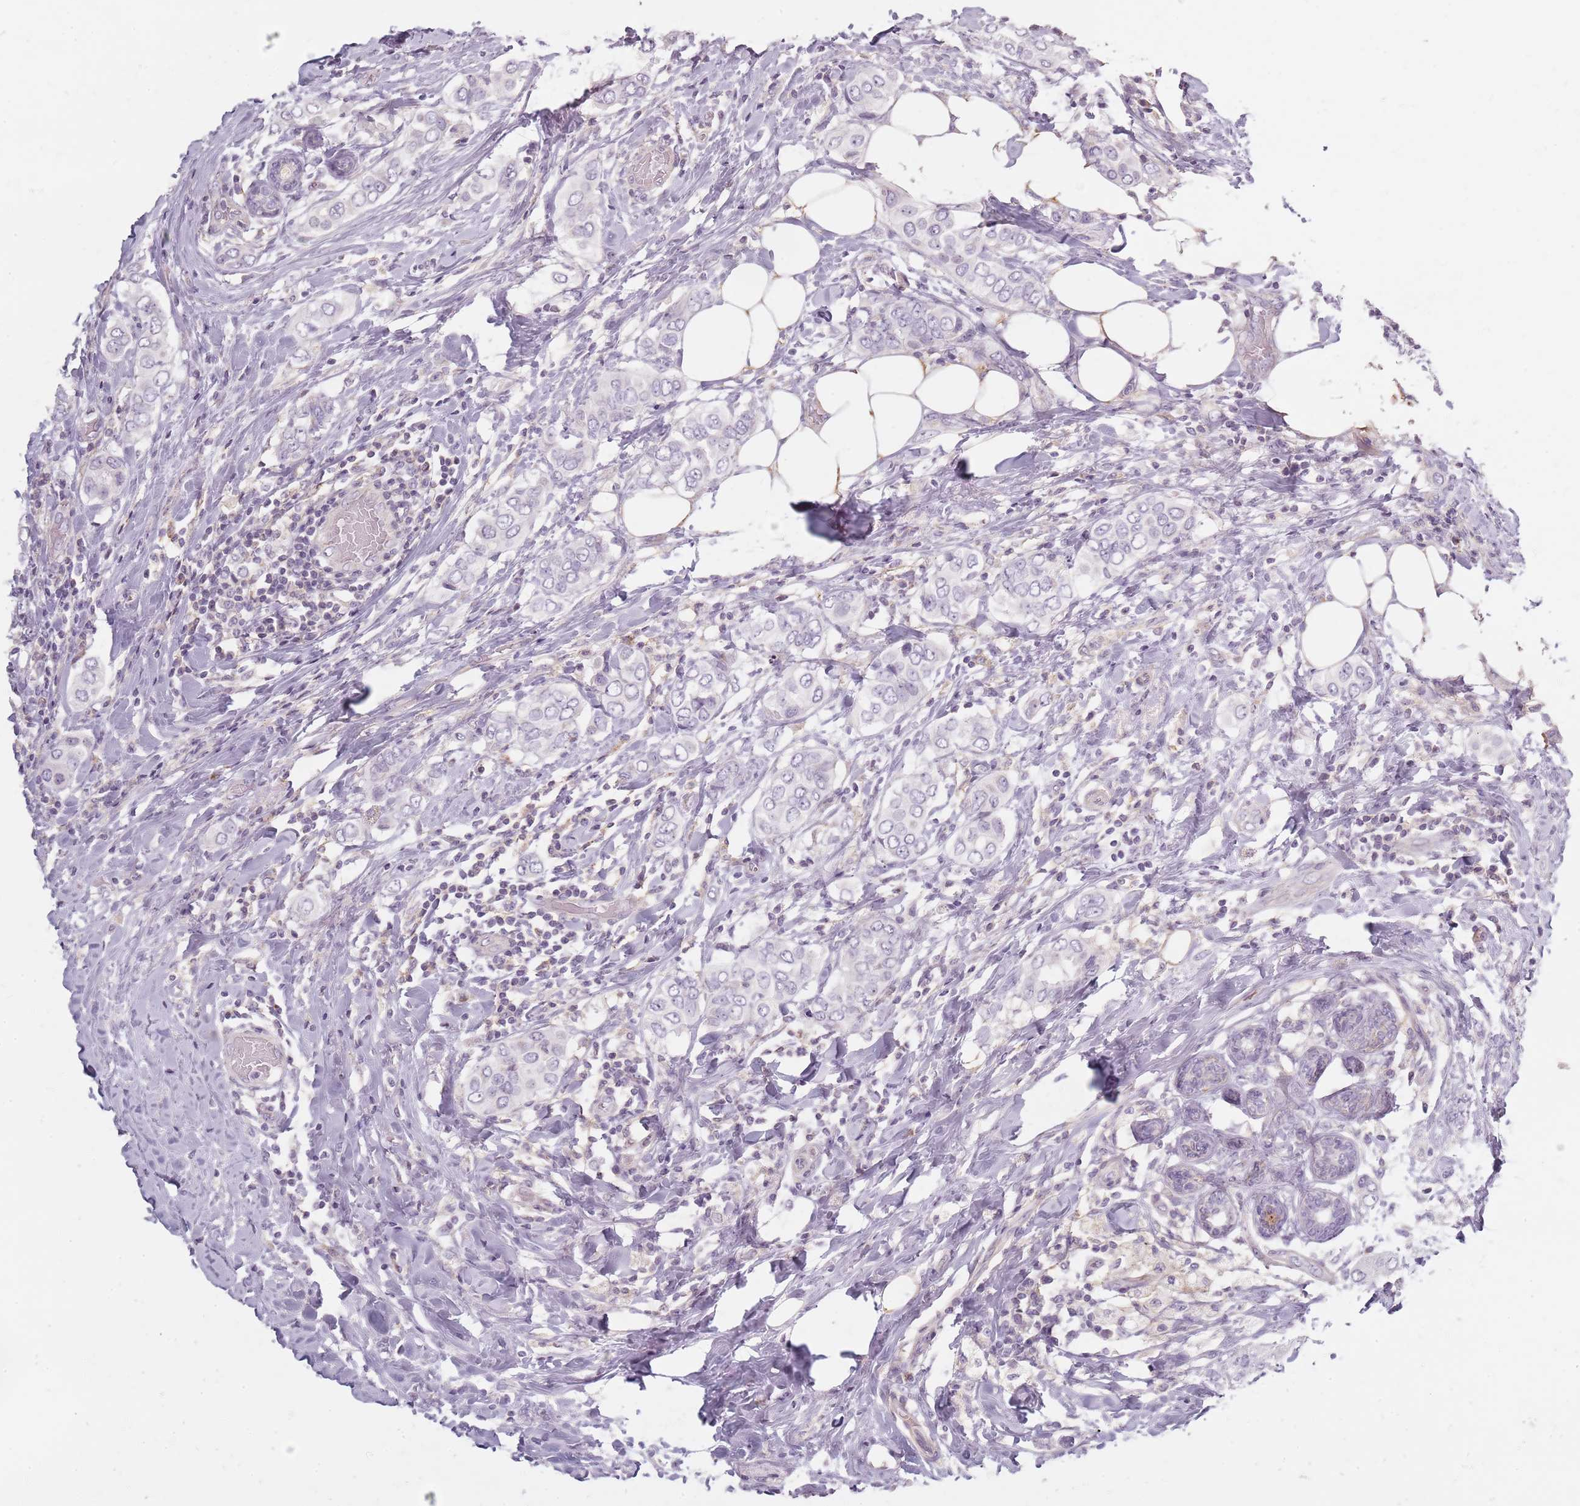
{"staining": {"intensity": "negative", "quantity": "none", "location": "none"}, "tissue": "breast cancer", "cell_type": "Tumor cells", "image_type": "cancer", "snomed": [{"axis": "morphology", "description": "Lobular carcinoma"}, {"axis": "topography", "description": "Breast"}], "caption": "Immunohistochemical staining of human breast lobular carcinoma shows no significant staining in tumor cells. (Immunohistochemistry (ihc), brightfield microscopy, high magnification).", "gene": "SYNGR3", "patient": {"sex": "female", "age": 51}}